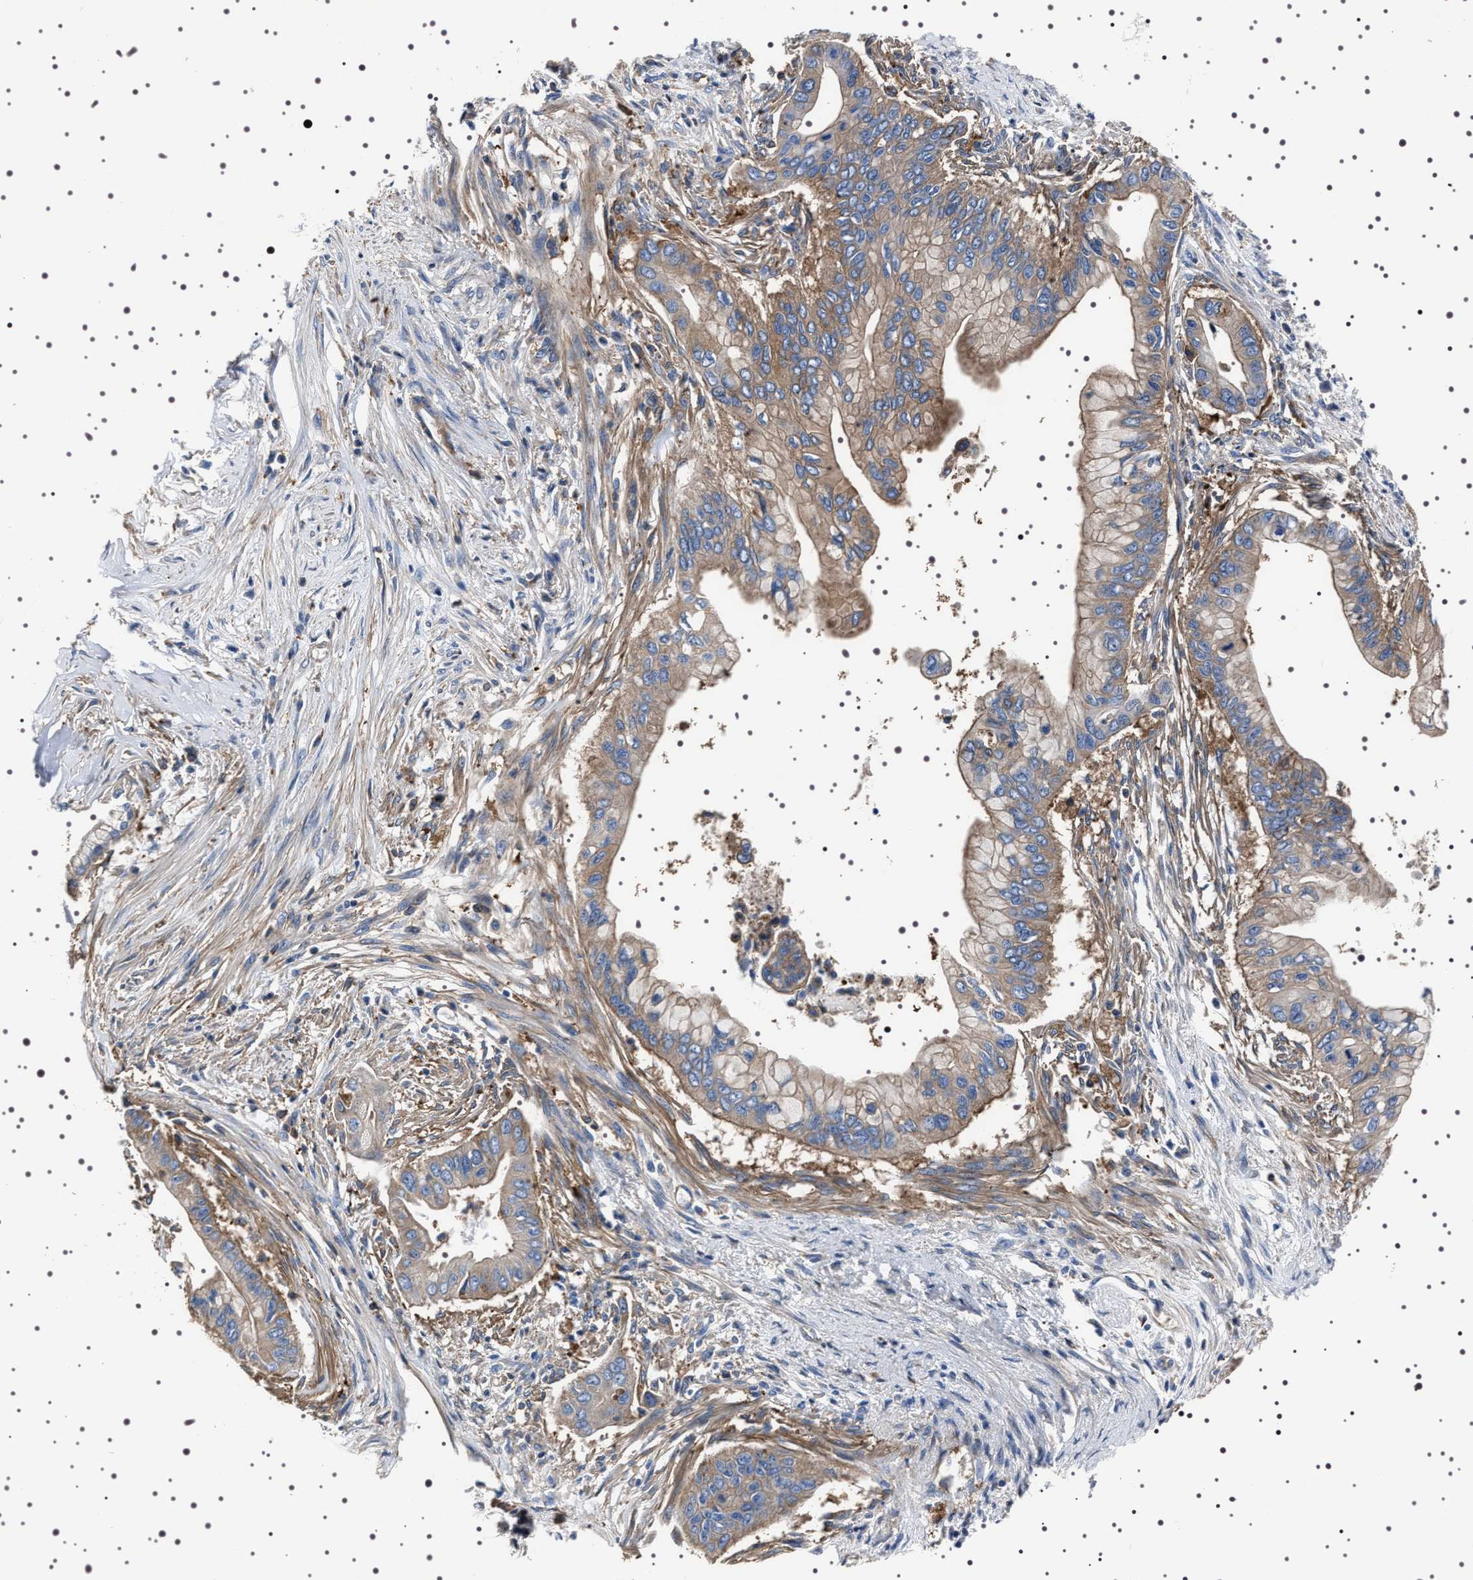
{"staining": {"intensity": "weak", "quantity": ">75%", "location": "cytoplasmic/membranous"}, "tissue": "pancreatic cancer", "cell_type": "Tumor cells", "image_type": "cancer", "snomed": [{"axis": "morphology", "description": "Adenocarcinoma, NOS"}, {"axis": "topography", "description": "Pancreas"}], "caption": "Weak cytoplasmic/membranous positivity is appreciated in approximately >75% of tumor cells in pancreatic cancer.", "gene": "WDR1", "patient": {"sex": "male", "age": 59}}